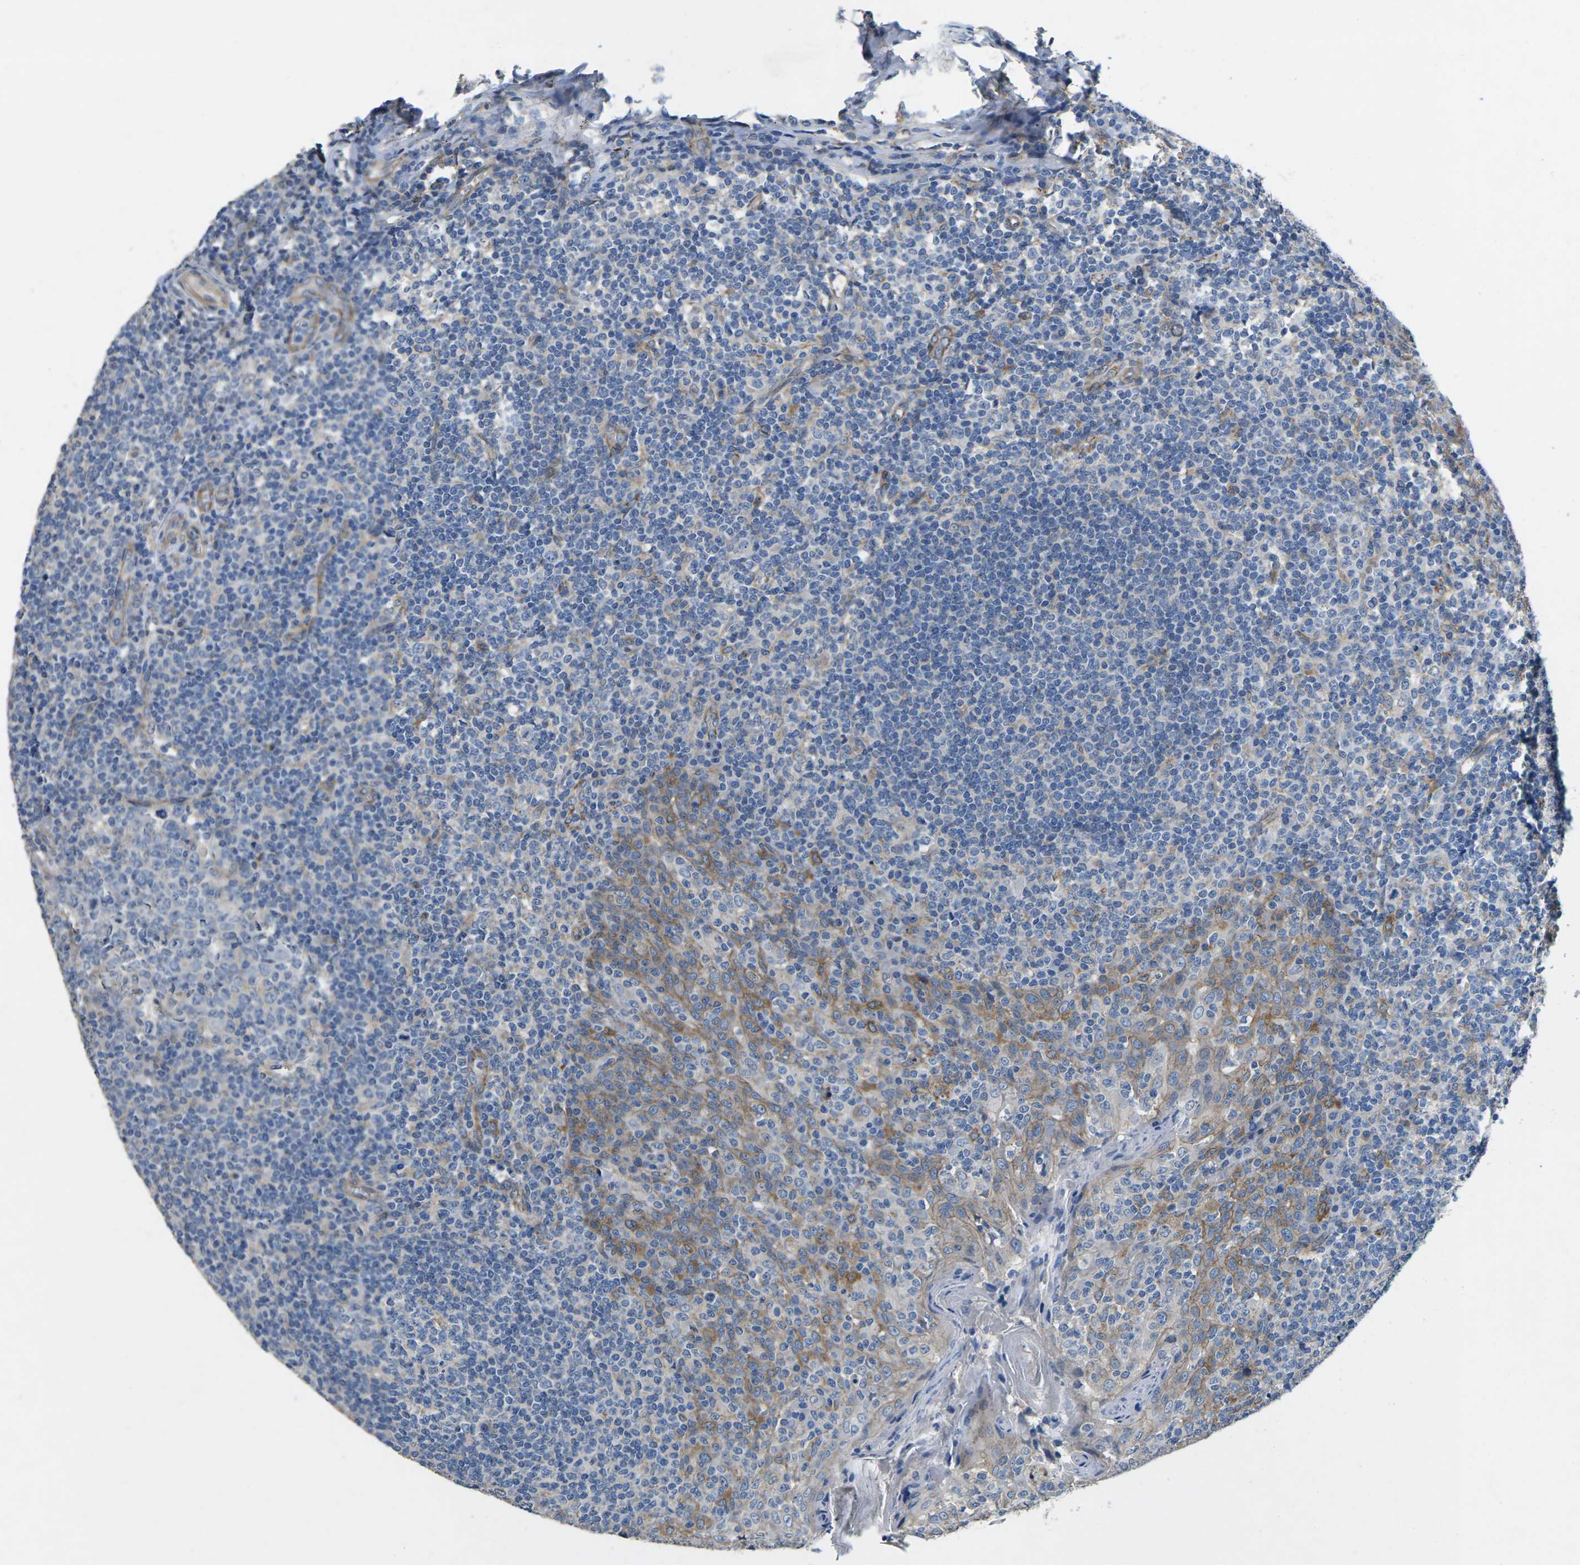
{"staining": {"intensity": "weak", "quantity": "25%-75%", "location": "cytoplasmic/membranous"}, "tissue": "tonsil", "cell_type": "Germinal center cells", "image_type": "normal", "snomed": [{"axis": "morphology", "description": "Normal tissue, NOS"}, {"axis": "topography", "description": "Tonsil"}], "caption": "Benign tonsil reveals weak cytoplasmic/membranous expression in about 25%-75% of germinal center cells, visualized by immunohistochemistry. (brown staining indicates protein expression, while blue staining denotes nuclei).", "gene": "CTNND1", "patient": {"sex": "female", "age": 19}}